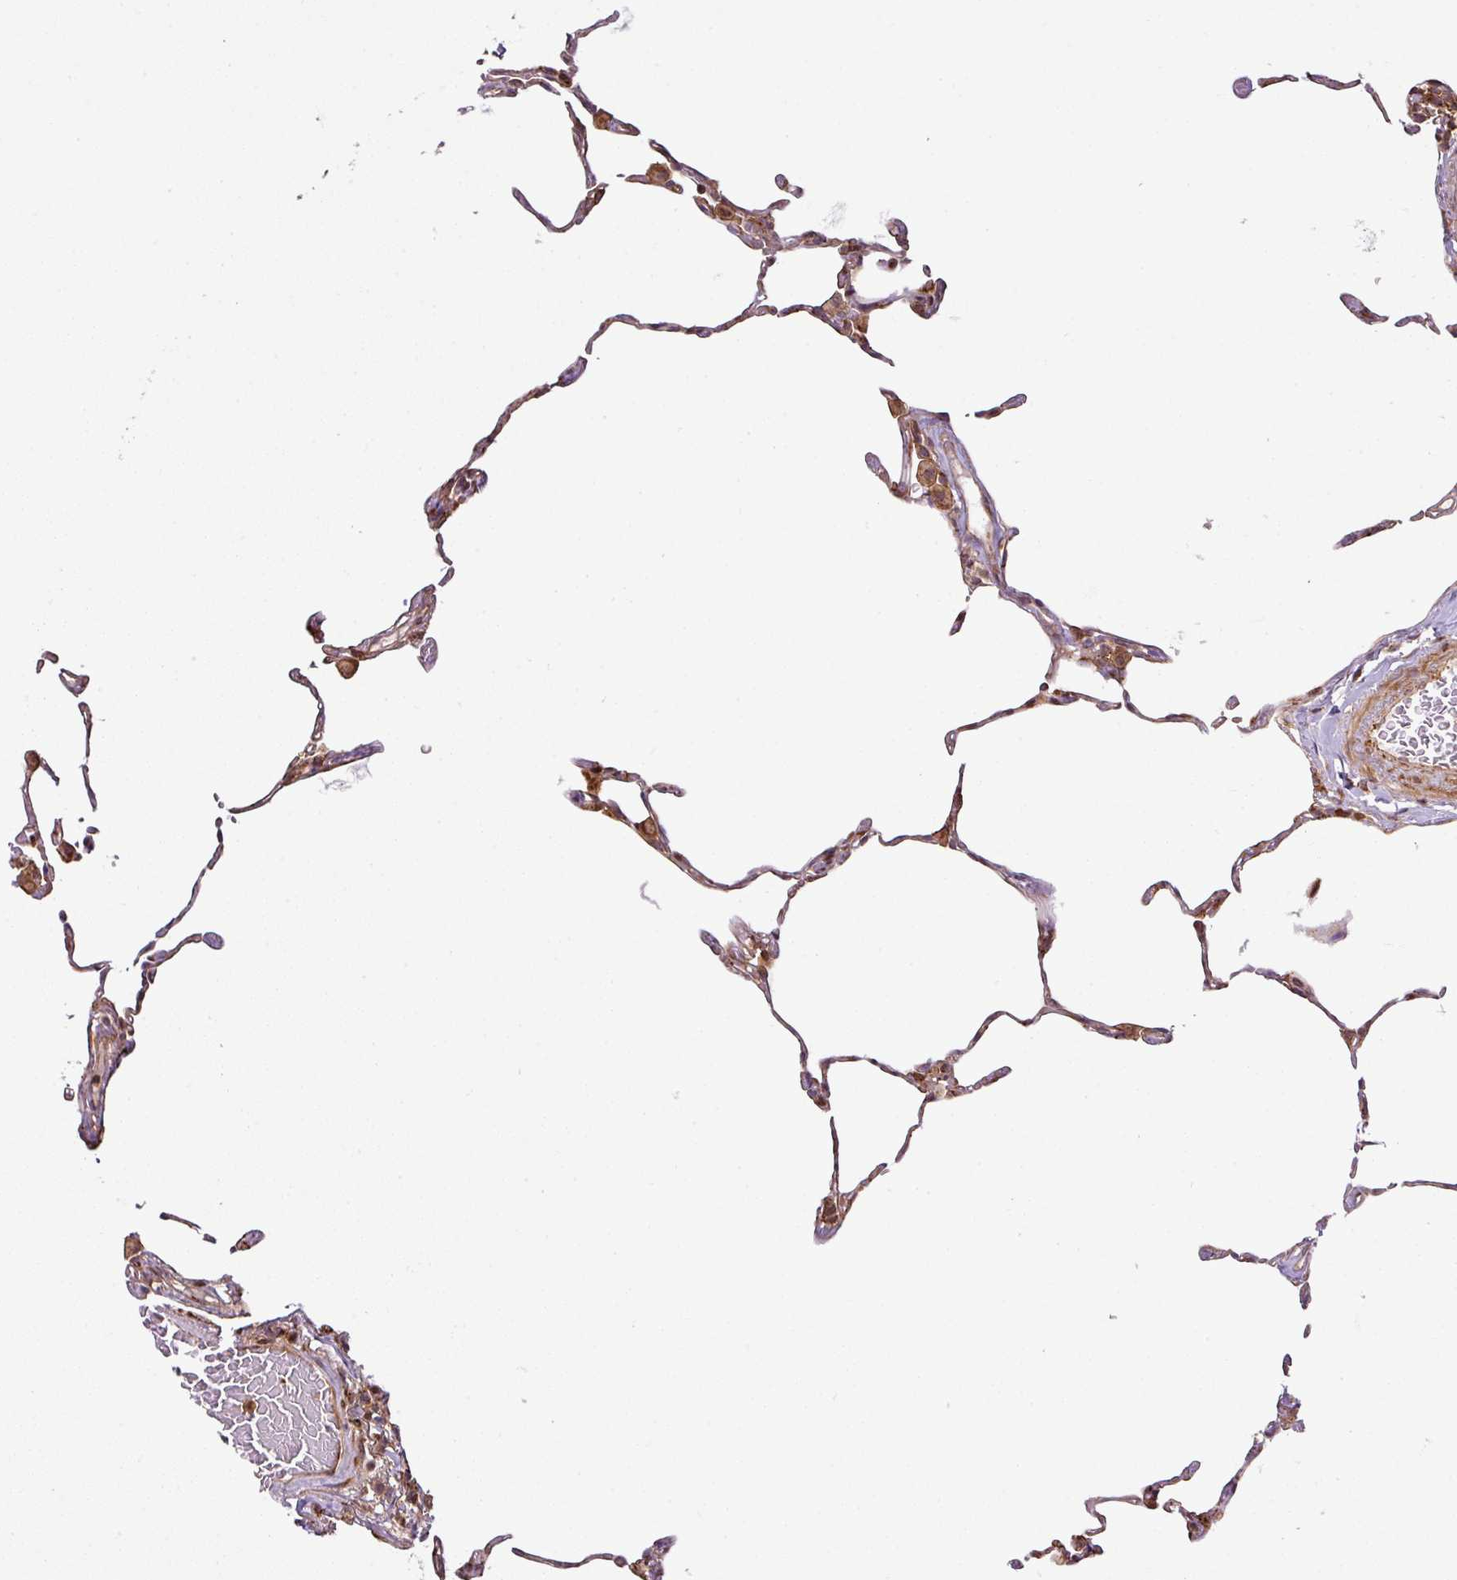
{"staining": {"intensity": "weak", "quantity": "25%-75%", "location": "cytoplasmic/membranous"}, "tissue": "lung", "cell_type": "Alveolar cells", "image_type": "normal", "snomed": [{"axis": "morphology", "description": "Normal tissue, NOS"}, {"axis": "topography", "description": "Lung"}], "caption": "Normal lung shows weak cytoplasmic/membranous expression in about 25%-75% of alveolar cells Nuclei are stained in blue..", "gene": "ATAT1", "patient": {"sex": "female", "age": 57}}